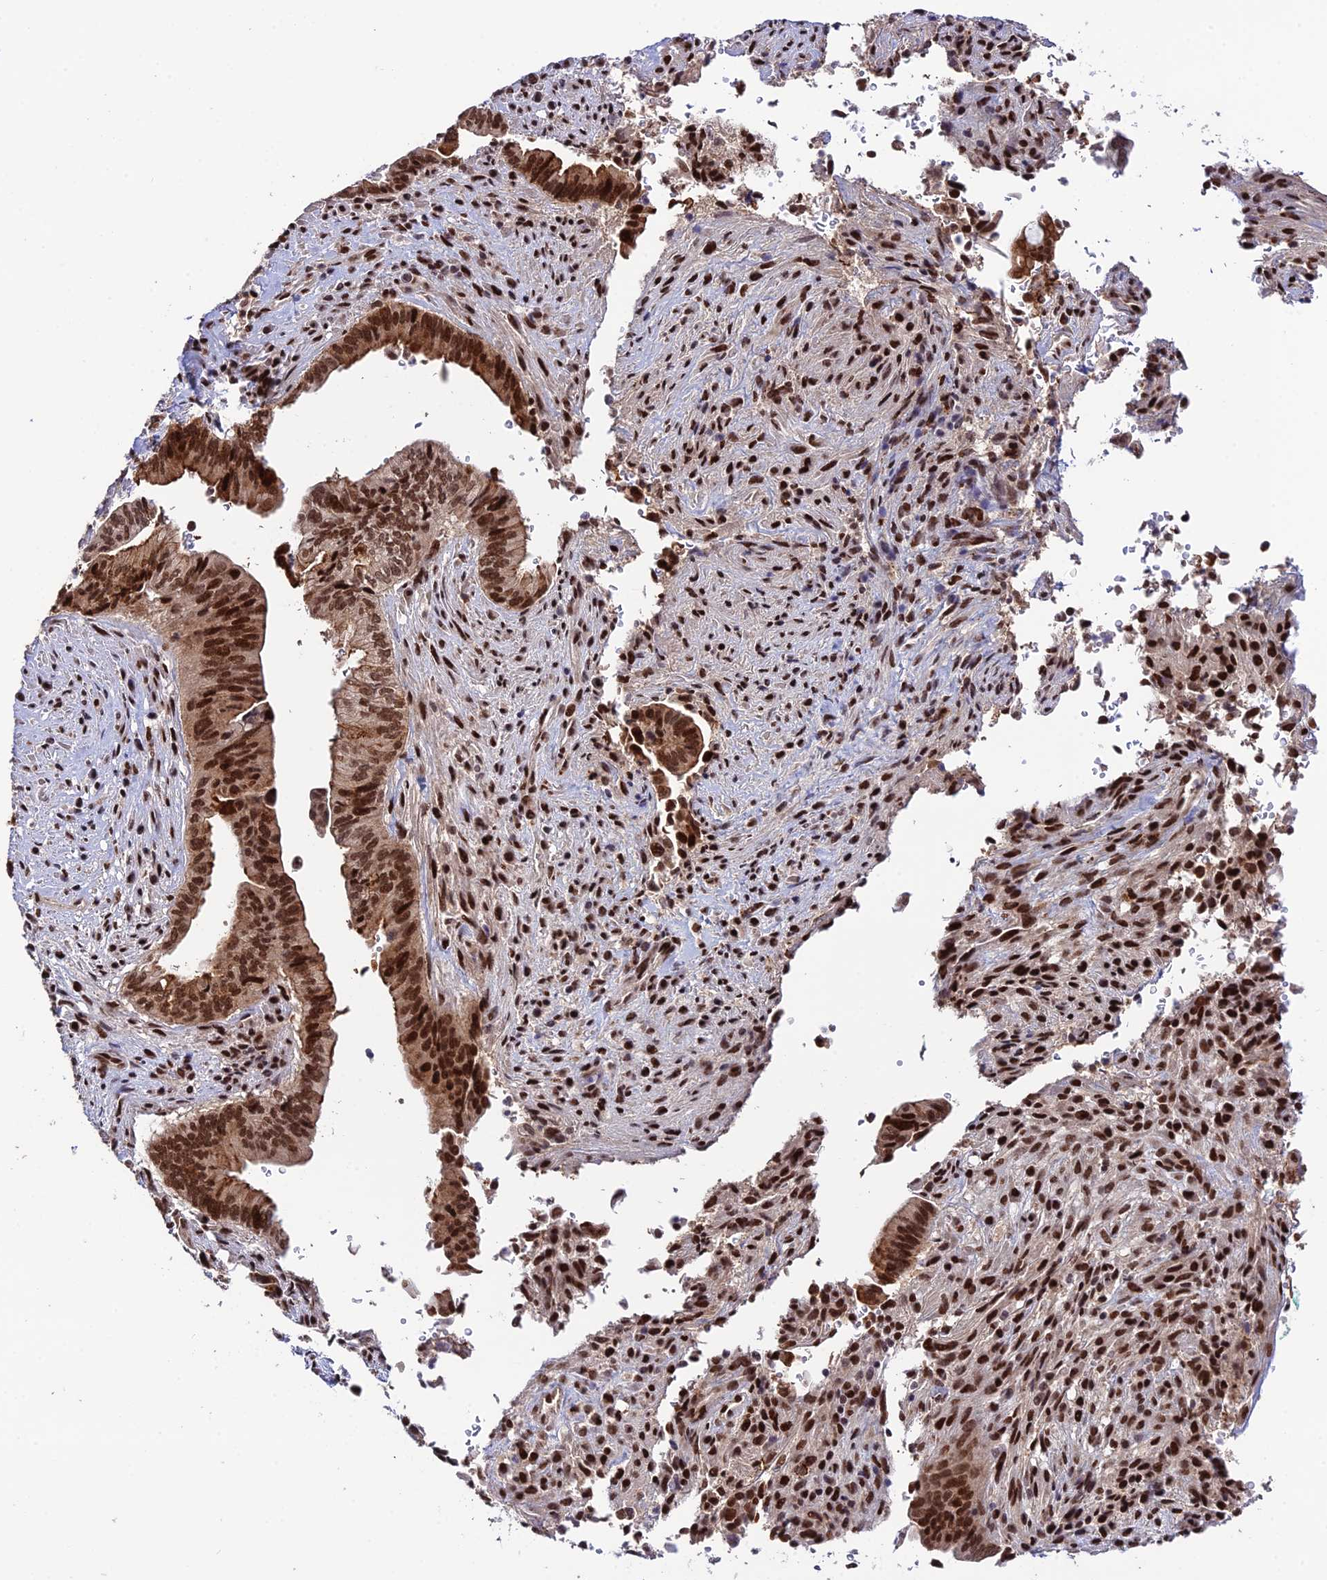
{"staining": {"intensity": "moderate", "quantity": ">75%", "location": "nuclear"}, "tissue": "pancreatic cancer", "cell_type": "Tumor cells", "image_type": "cancer", "snomed": [{"axis": "morphology", "description": "Adenocarcinoma, NOS"}, {"axis": "topography", "description": "Pancreas"}], "caption": "This image displays pancreatic cancer stained with immunohistochemistry to label a protein in brown. The nuclear of tumor cells show moderate positivity for the protein. Nuclei are counter-stained blue.", "gene": "SYT15", "patient": {"sex": "male", "age": 70}}